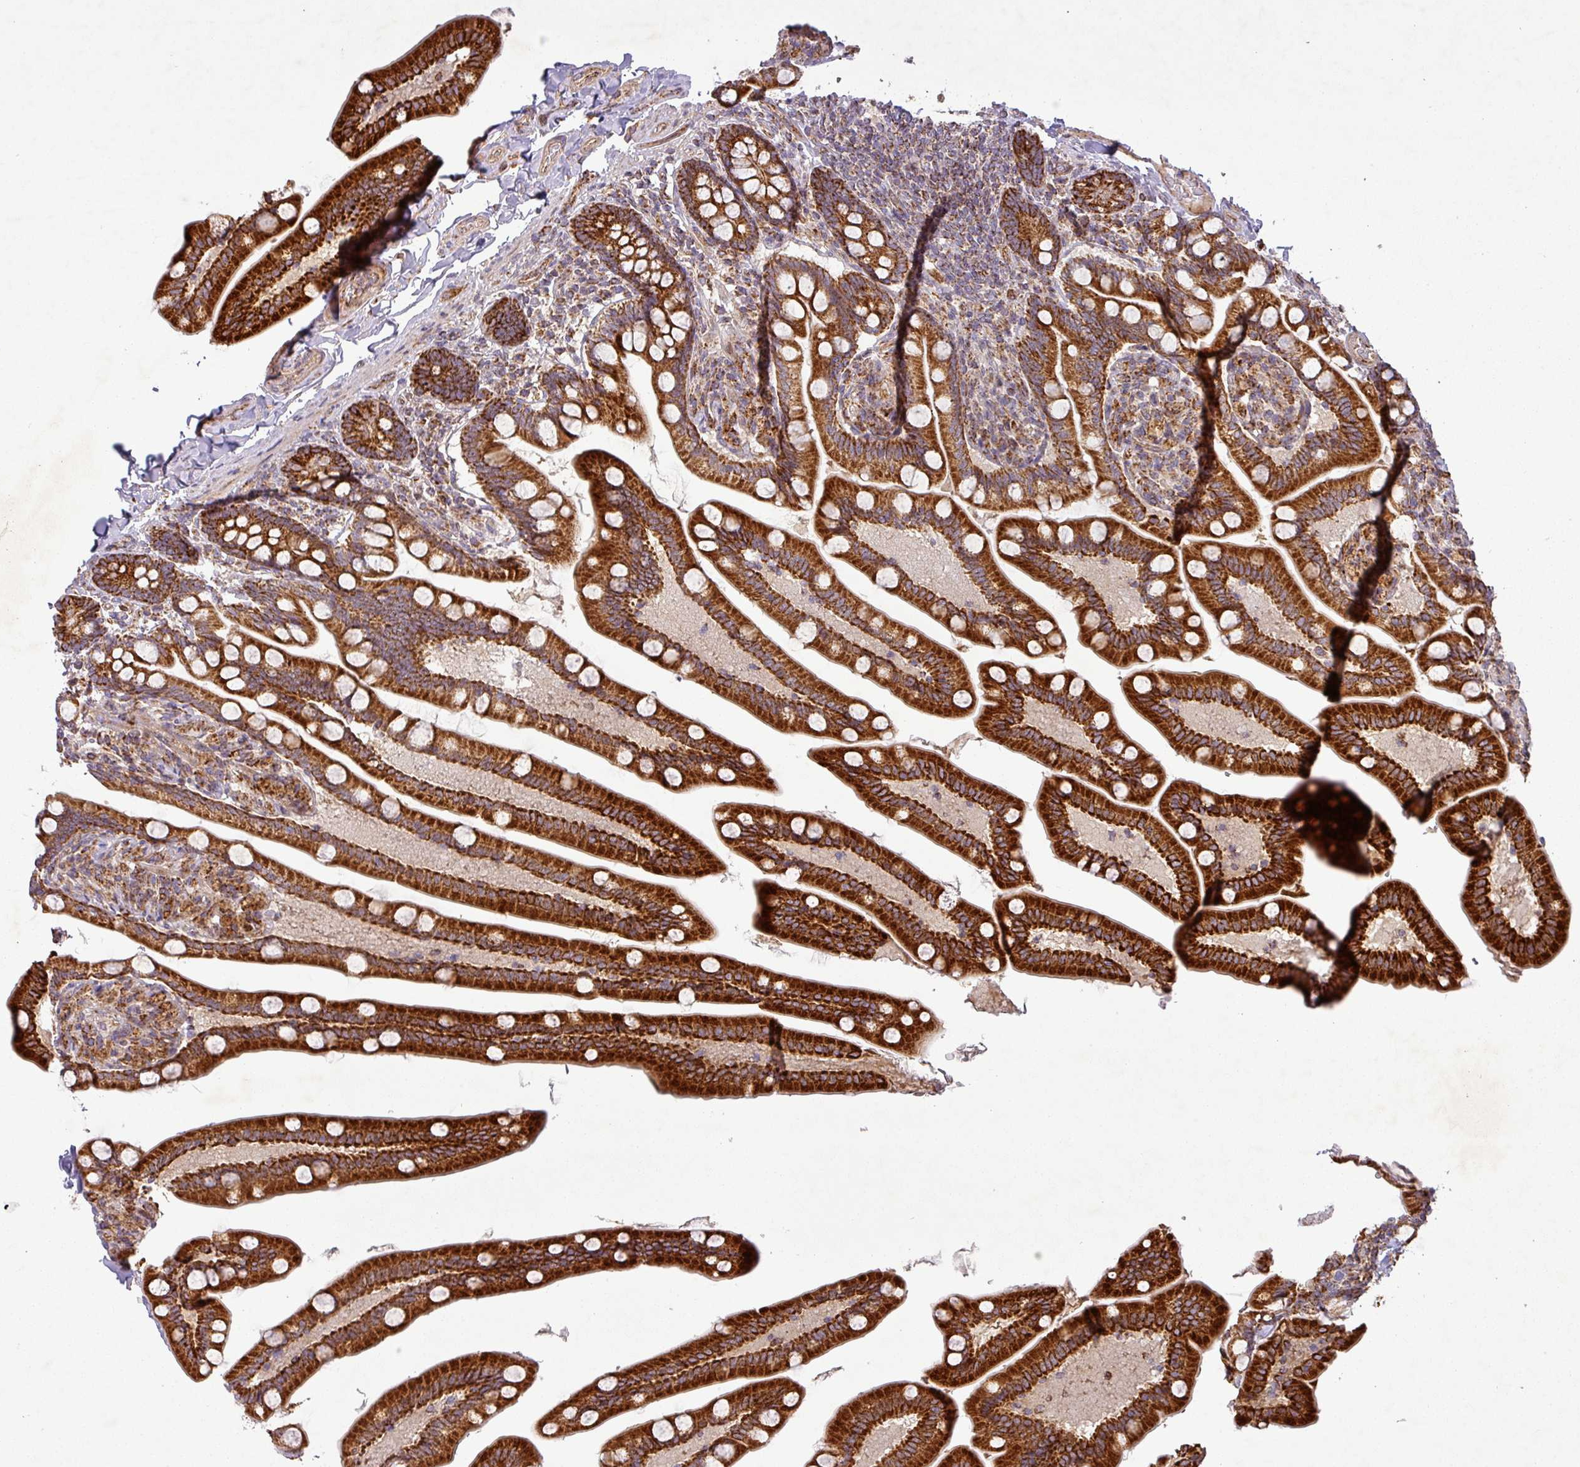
{"staining": {"intensity": "strong", "quantity": ">75%", "location": "cytoplasmic/membranous"}, "tissue": "small intestine", "cell_type": "Glandular cells", "image_type": "normal", "snomed": [{"axis": "morphology", "description": "Normal tissue, NOS"}, {"axis": "topography", "description": "Small intestine"}], "caption": "Immunohistochemistry (IHC) histopathology image of normal small intestine stained for a protein (brown), which exhibits high levels of strong cytoplasmic/membranous staining in about >75% of glandular cells.", "gene": "GPD2", "patient": {"sex": "female", "age": 64}}